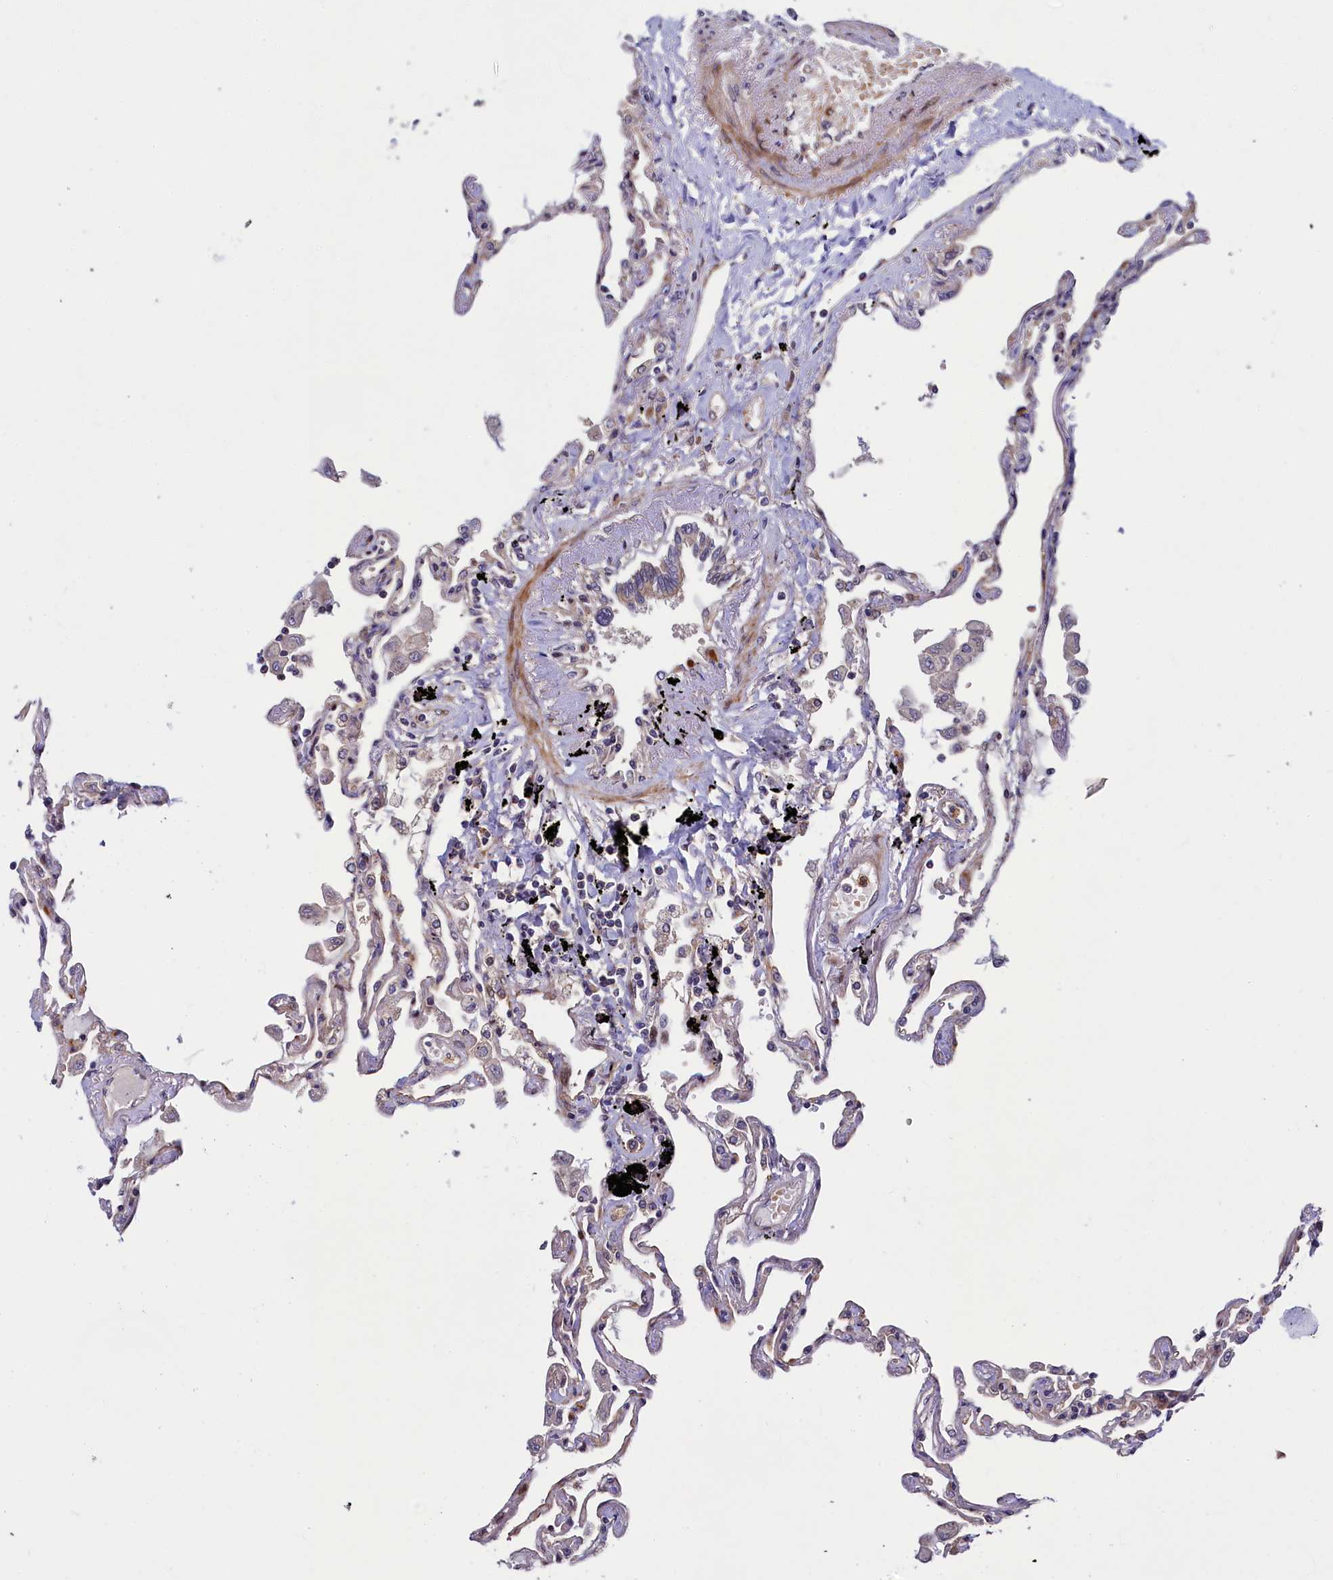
{"staining": {"intensity": "moderate", "quantity": "25%-75%", "location": "cytoplasmic/membranous,nuclear"}, "tissue": "lung", "cell_type": "Alveolar cells", "image_type": "normal", "snomed": [{"axis": "morphology", "description": "Normal tissue, NOS"}, {"axis": "topography", "description": "Lung"}], "caption": "Brown immunohistochemical staining in unremarkable lung displays moderate cytoplasmic/membranous,nuclear expression in approximately 25%-75% of alveolar cells.", "gene": "PIK3C3", "patient": {"sex": "female", "age": 67}}